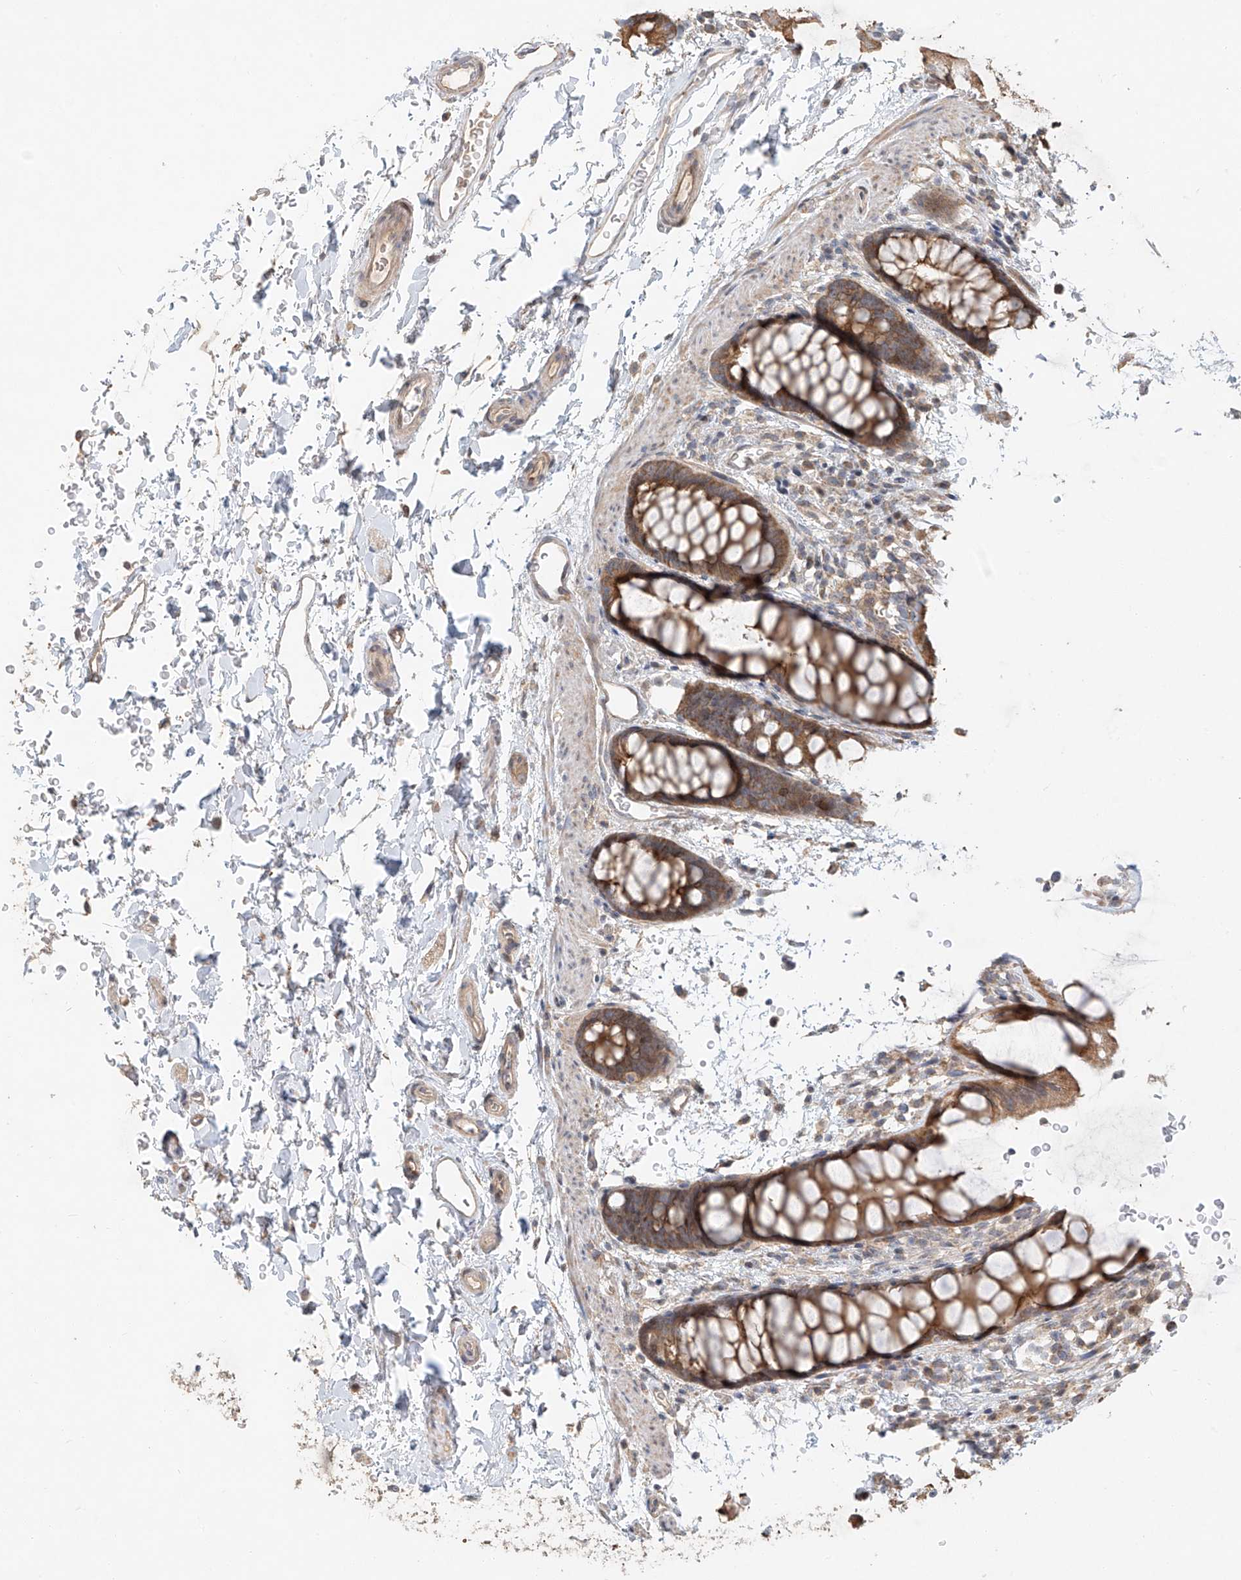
{"staining": {"intensity": "moderate", "quantity": ">75%", "location": "cytoplasmic/membranous"}, "tissue": "rectum", "cell_type": "Glandular cells", "image_type": "normal", "snomed": [{"axis": "morphology", "description": "Normal tissue, NOS"}, {"axis": "topography", "description": "Rectum"}], "caption": "The histopathology image reveals immunohistochemical staining of unremarkable rectum. There is moderate cytoplasmic/membranous positivity is identified in approximately >75% of glandular cells.", "gene": "TMEM61", "patient": {"sex": "female", "age": 65}}